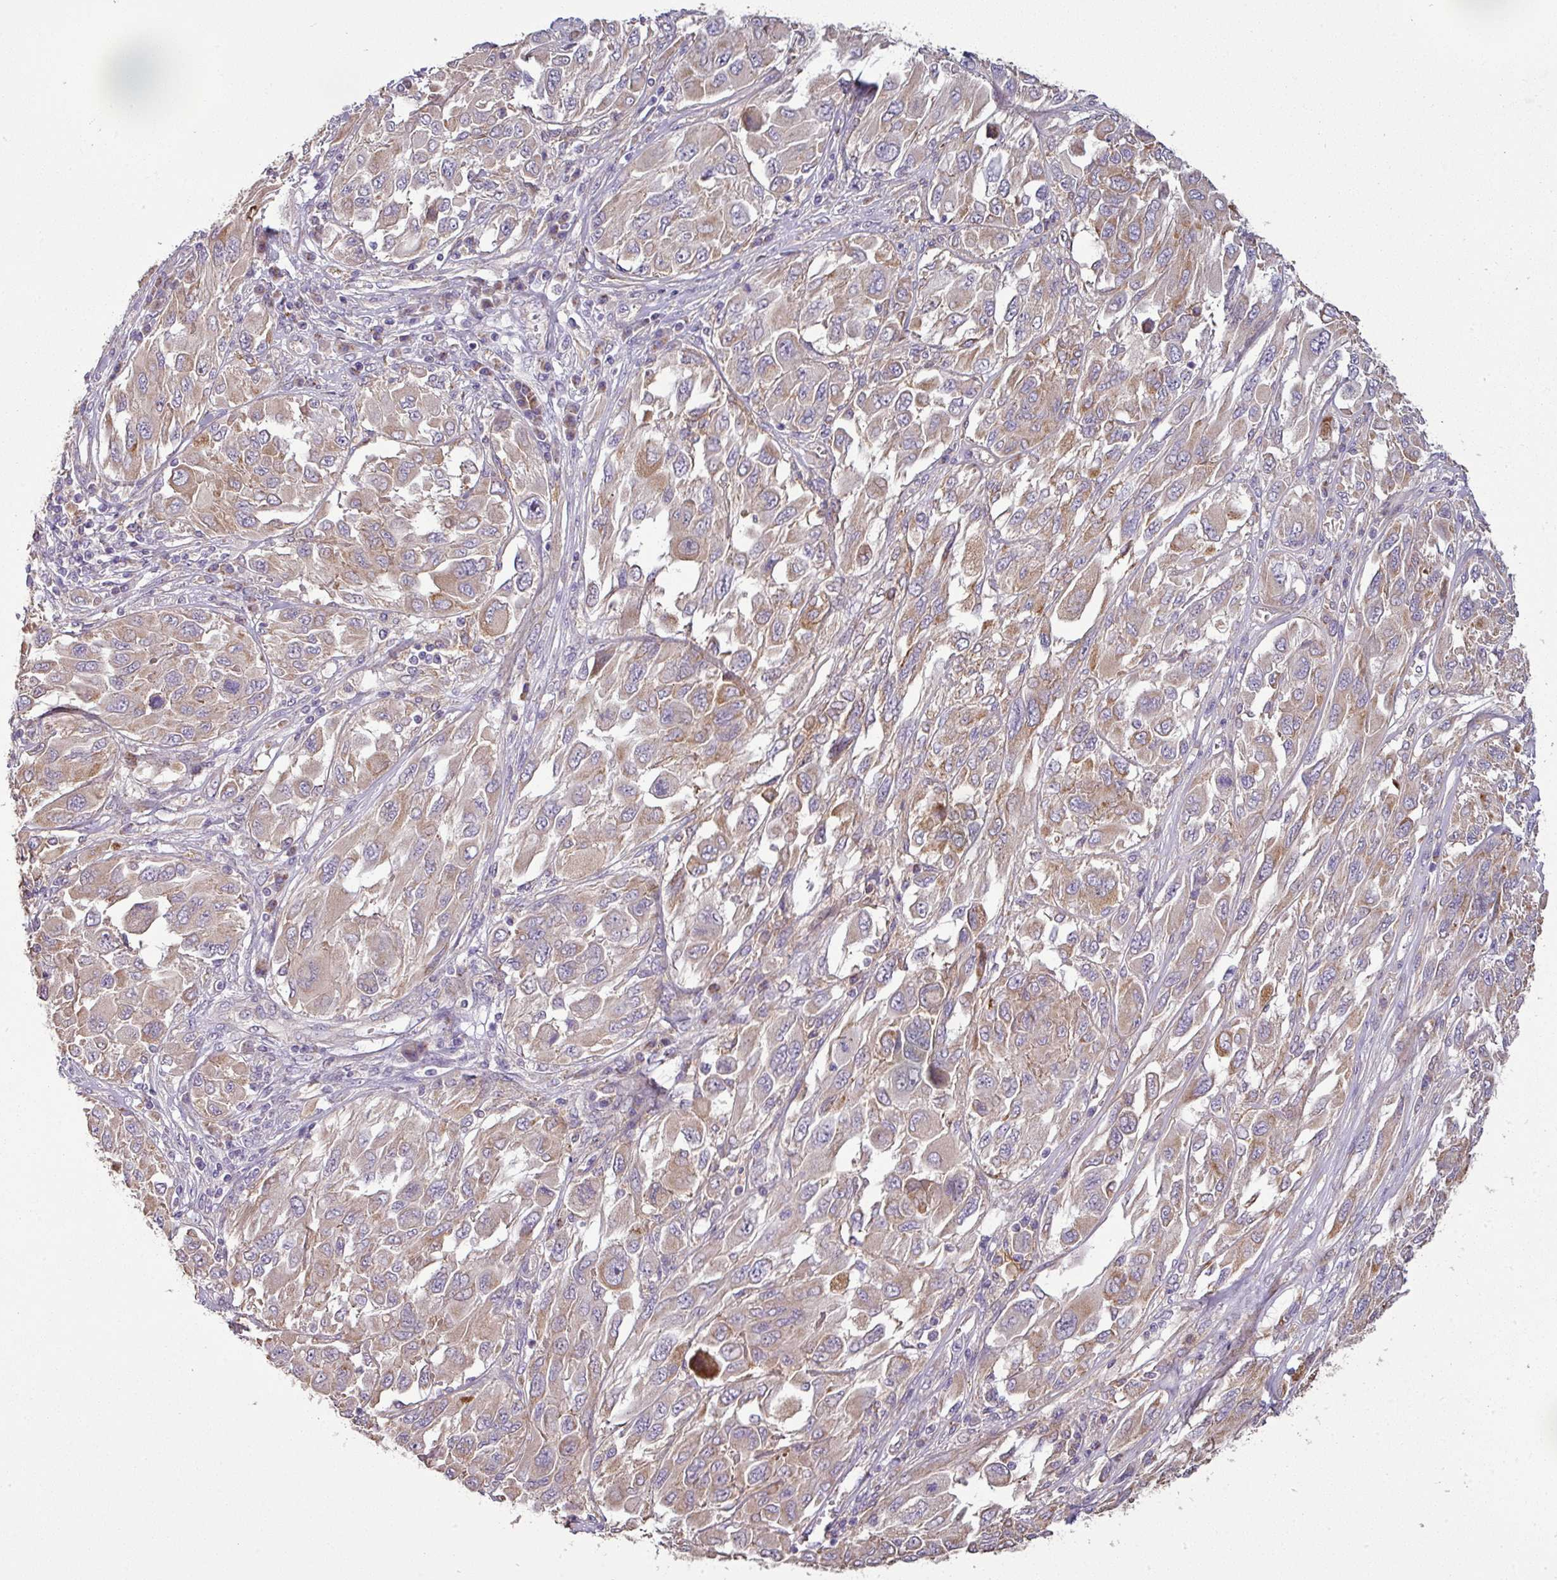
{"staining": {"intensity": "moderate", "quantity": "25%-75%", "location": "cytoplasmic/membranous"}, "tissue": "melanoma", "cell_type": "Tumor cells", "image_type": "cancer", "snomed": [{"axis": "morphology", "description": "Malignant melanoma, NOS"}, {"axis": "topography", "description": "Skin"}], "caption": "Malignant melanoma tissue displays moderate cytoplasmic/membranous staining in about 25%-75% of tumor cells", "gene": "GAN", "patient": {"sex": "female", "age": 91}}